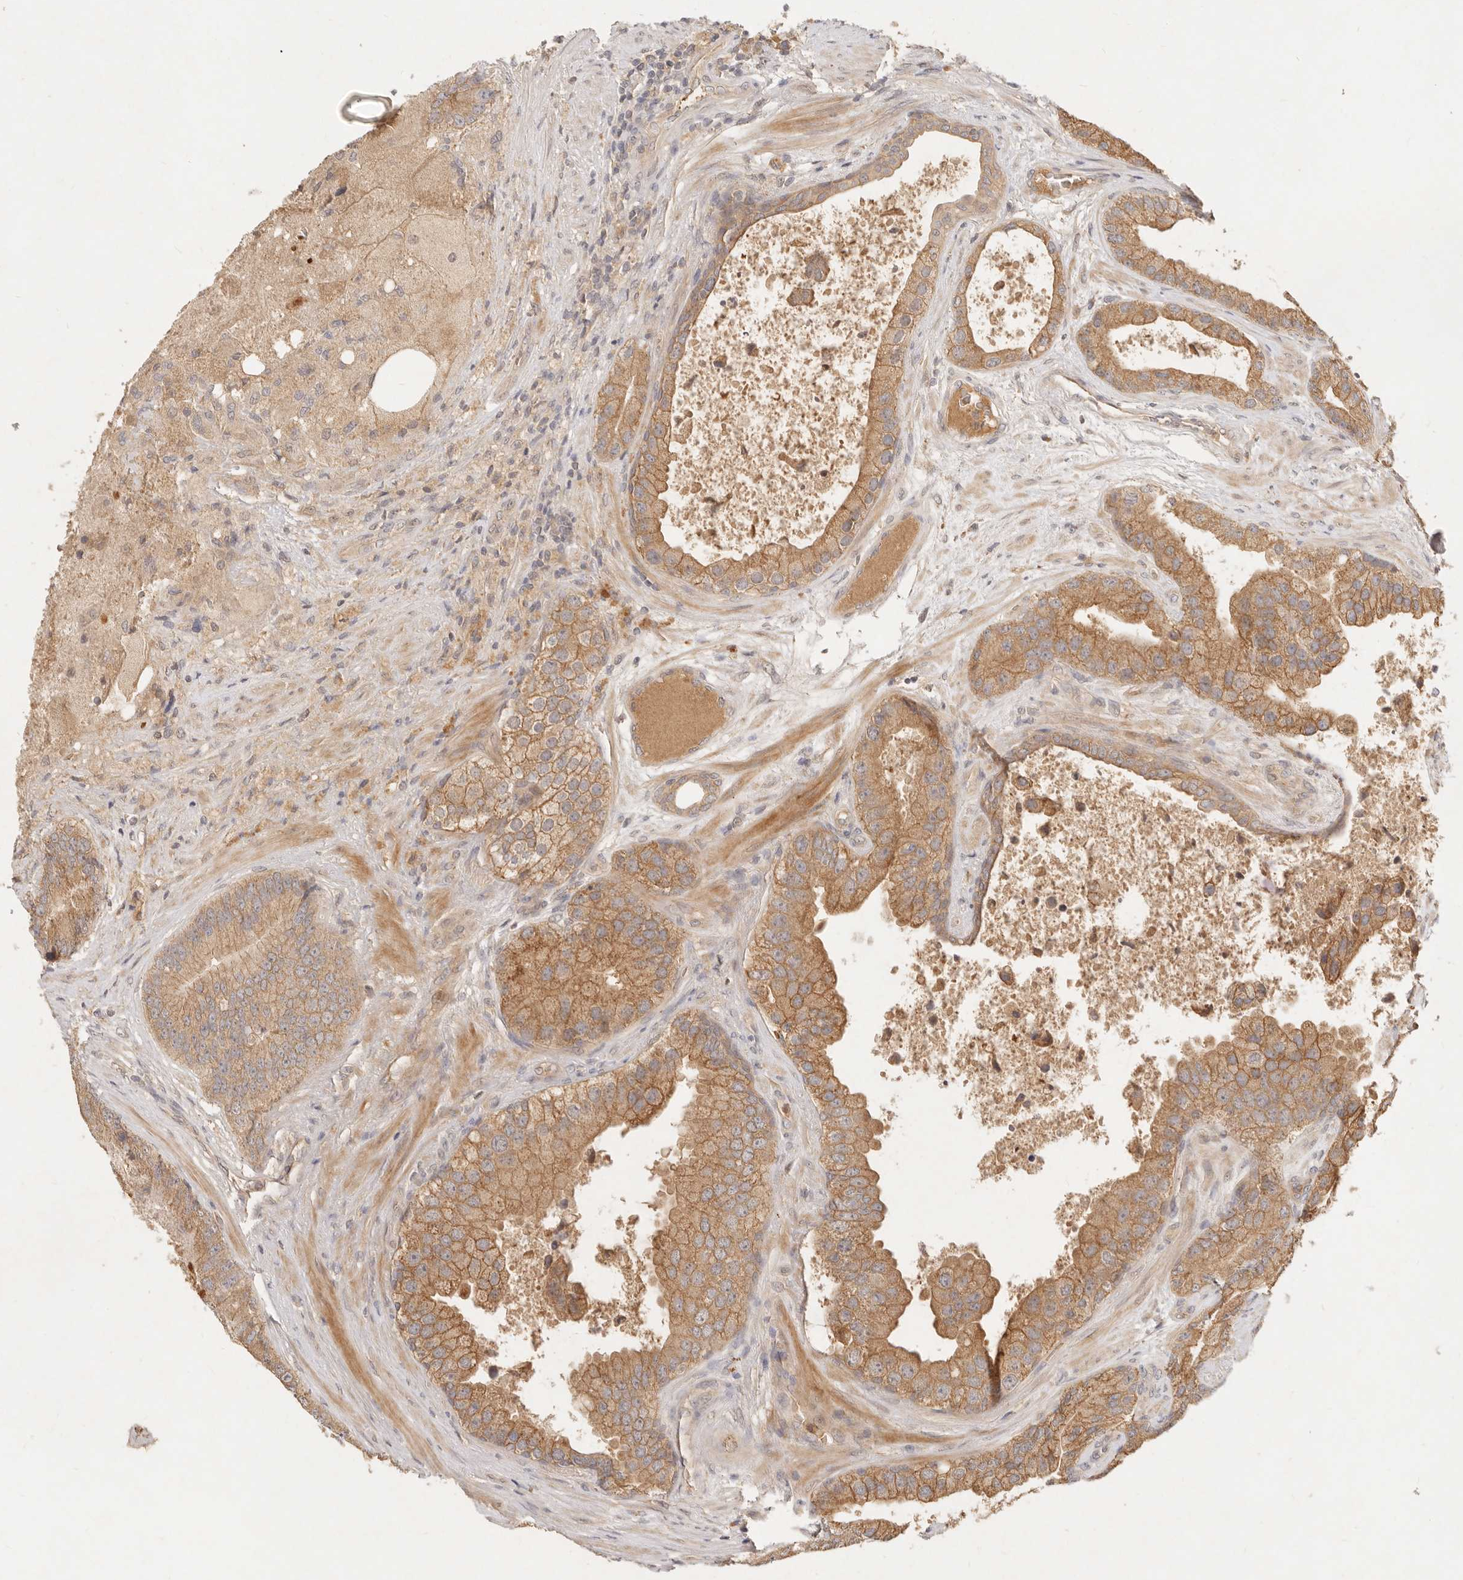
{"staining": {"intensity": "moderate", "quantity": ">75%", "location": "cytoplasmic/membranous"}, "tissue": "prostate cancer", "cell_type": "Tumor cells", "image_type": "cancer", "snomed": [{"axis": "morphology", "description": "Adenocarcinoma, High grade"}, {"axis": "topography", "description": "Prostate"}], "caption": "High-grade adenocarcinoma (prostate) stained with a brown dye shows moderate cytoplasmic/membranous positive expression in about >75% of tumor cells.", "gene": "FREM2", "patient": {"sex": "male", "age": 70}}